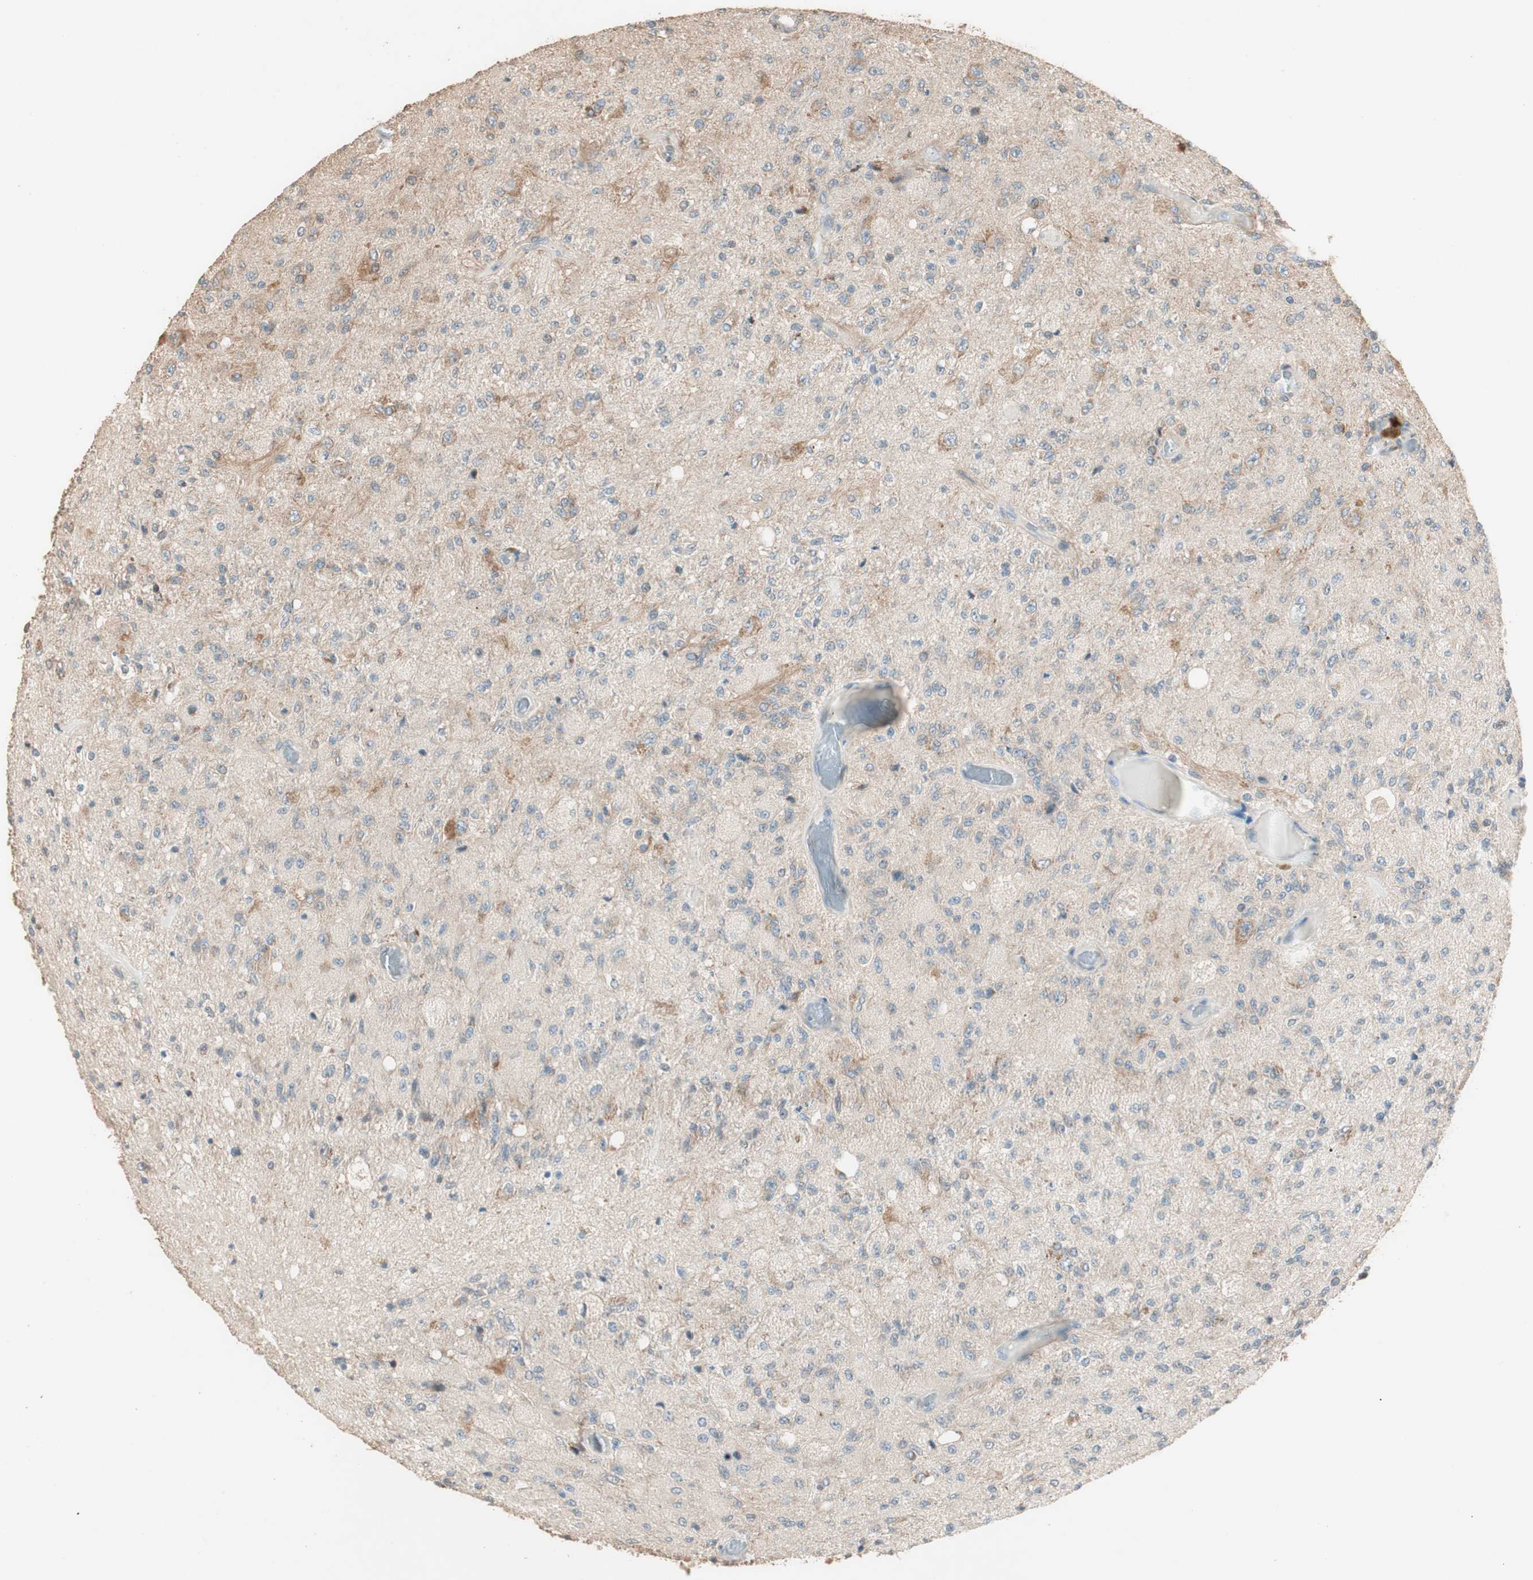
{"staining": {"intensity": "weak", "quantity": ">75%", "location": "cytoplasmic/membranous"}, "tissue": "glioma", "cell_type": "Tumor cells", "image_type": "cancer", "snomed": [{"axis": "morphology", "description": "Normal tissue, NOS"}, {"axis": "morphology", "description": "Glioma, malignant, High grade"}, {"axis": "topography", "description": "Cerebral cortex"}], "caption": "A low amount of weak cytoplasmic/membranous expression is present in approximately >75% of tumor cells in malignant high-grade glioma tissue. Immunohistochemistry (ihc) stains the protein in brown and the nuclei are stained blue.", "gene": "RARRES1", "patient": {"sex": "male", "age": 77}}